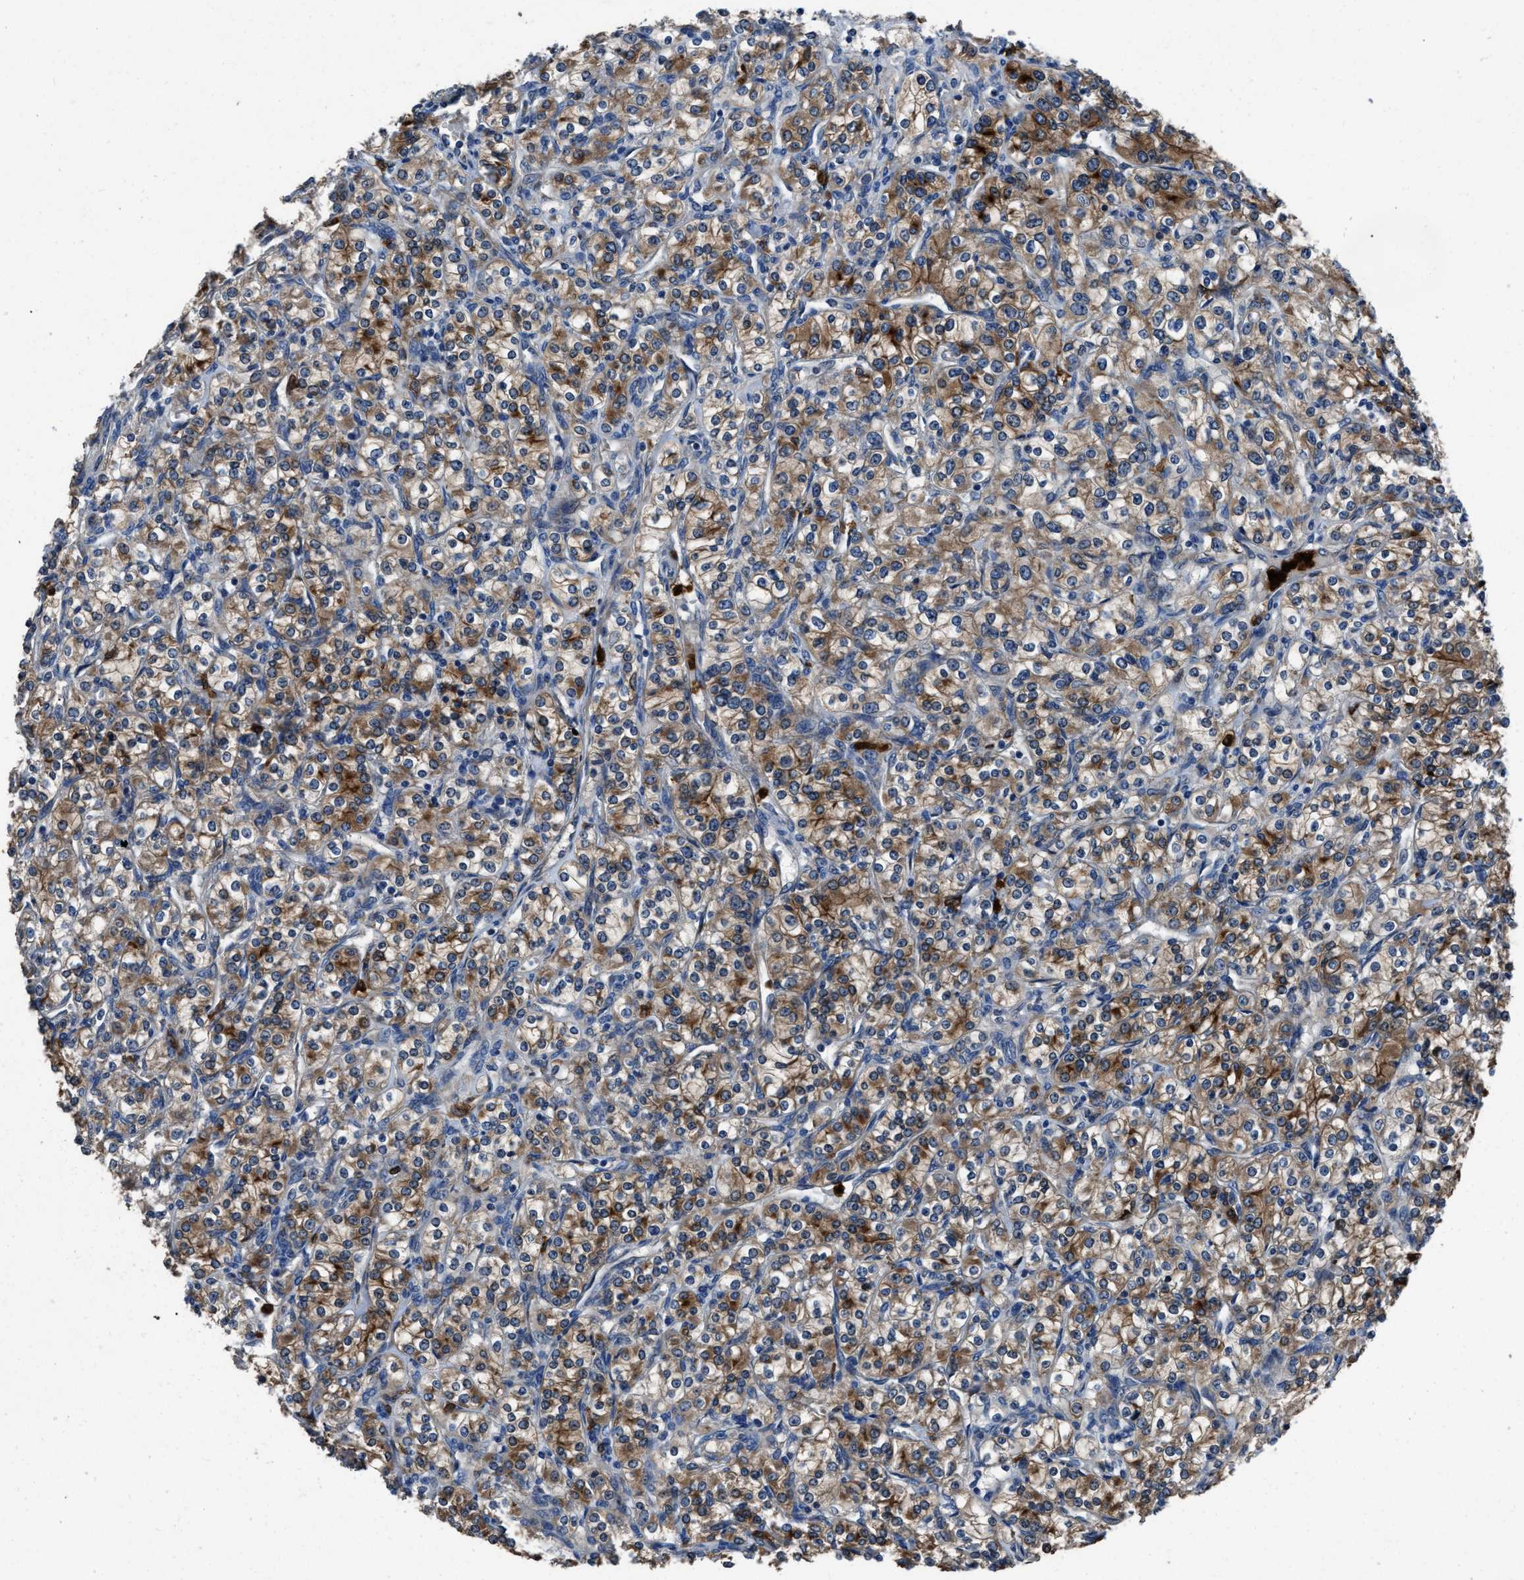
{"staining": {"intensity": "moderate", "quantity": ">75%", "location": "cytoplasmic/membranous"}, "tissue": "renal cancer", "cell_type": "Tumor cells", "image_type": "cancer", "snomed": [{"axis": "morphology", "description": "Adenocarcinoma, NOS"}, {"axis": "topography", "description": "Kidney"}], "caption": "Tumor cells demonstrate medium levels of moderate cytoplasmic/membranous staining in approximately >75% of cells in renal cancer.", "gene": "ANGPT1", "patient": {"sex": "male", "age": 77}}